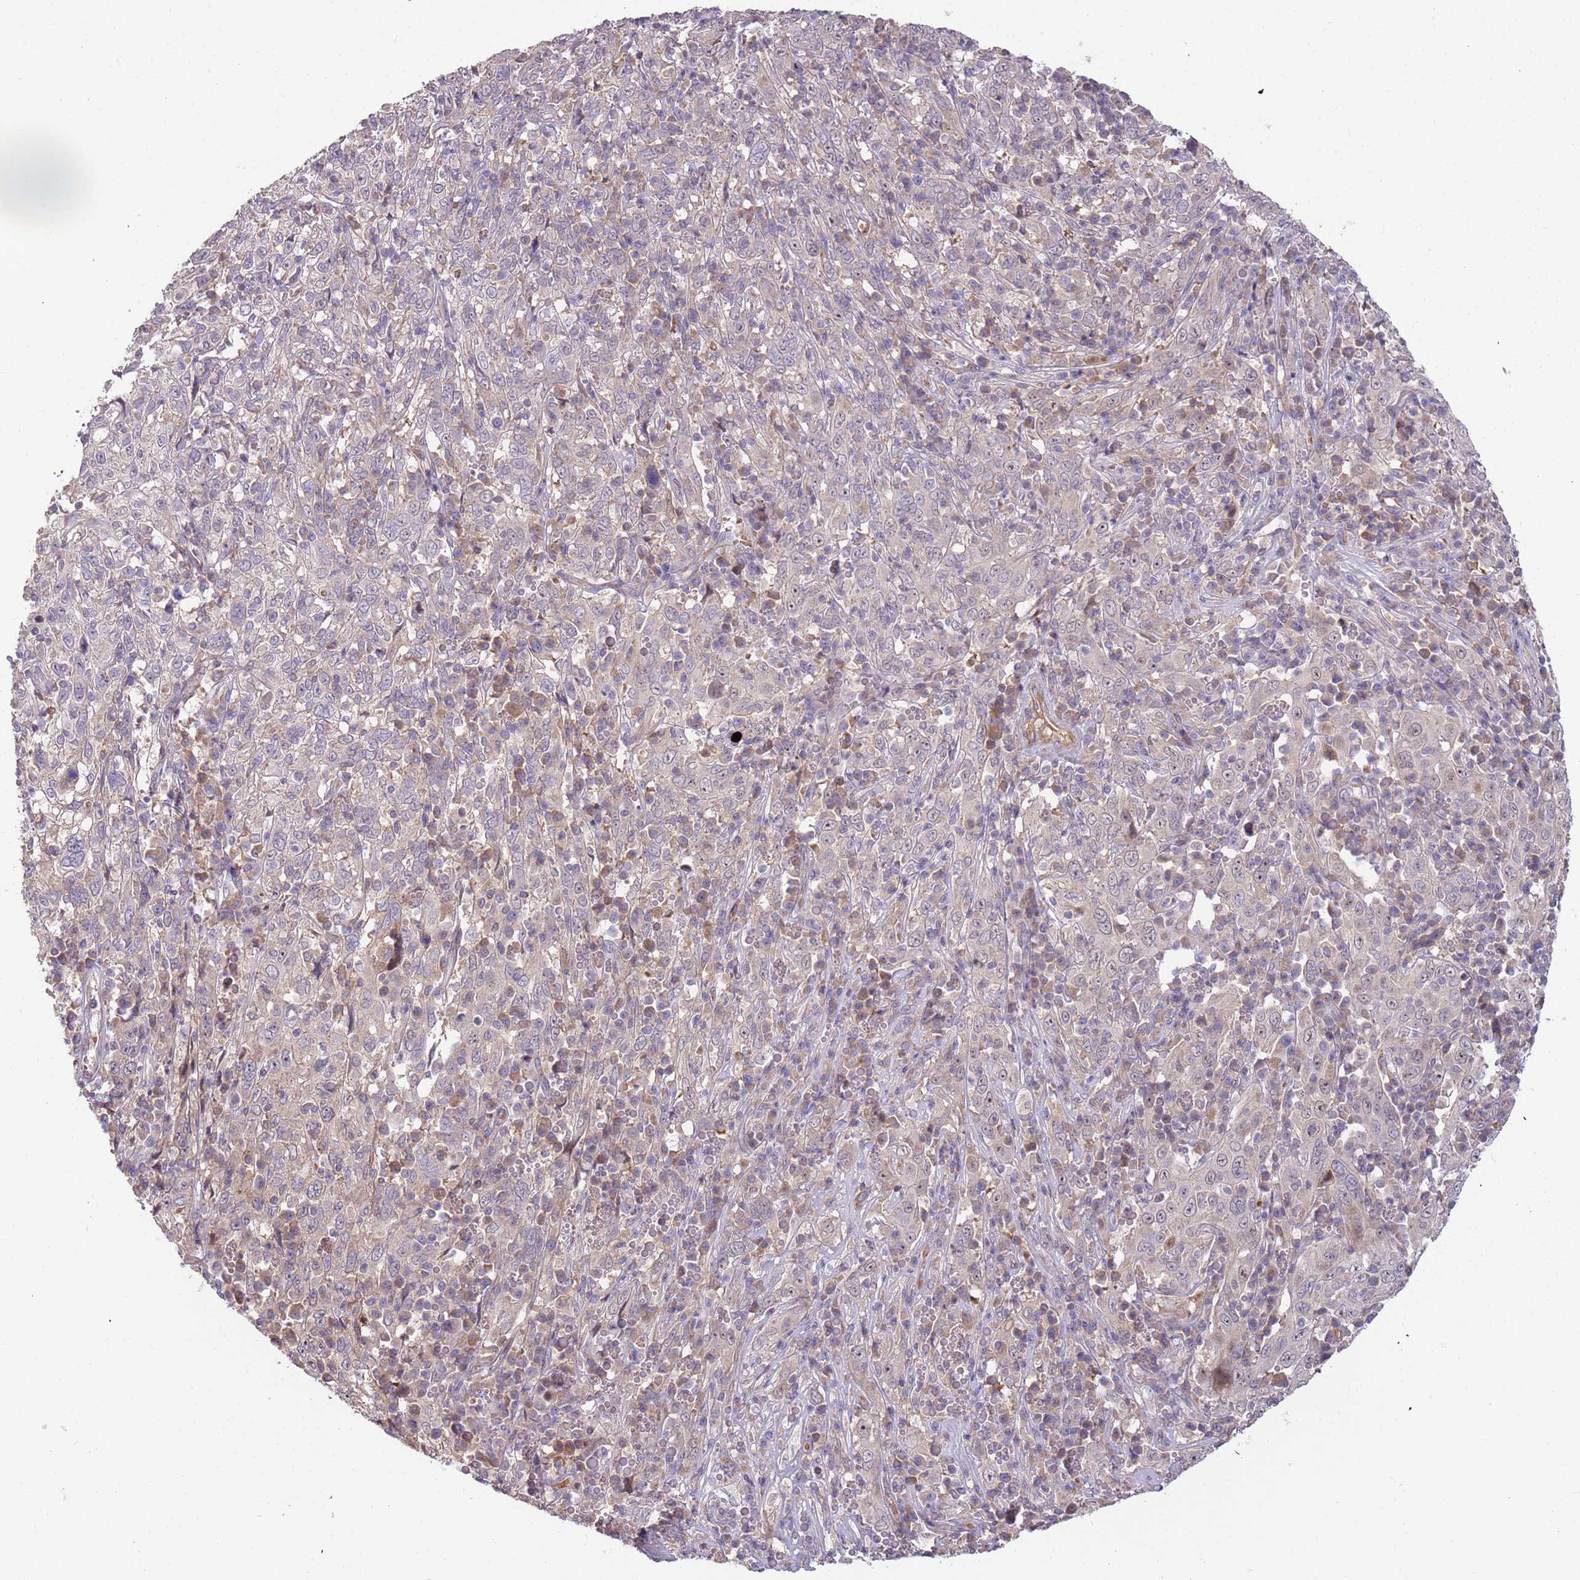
{"staining": {"intensity": "negative", "quantity": "none", "location": "none"}, "tissue": "cervical cancer", "cell_type": "Tumor cells", "image_type": "cancer", "snomed": [{"axis": "morphology", "description": "Squamous cell carcinoma, NOS"}, {"axis": "topography", "description": "Cervix"}], "caption": "Immunohistochemistry of human squamous cell carcinoma (cervical) demonstrates no staining in tumor cells.", "gene": "TRAPPC6B", "patient": {"sex": "female", "age": 46}}